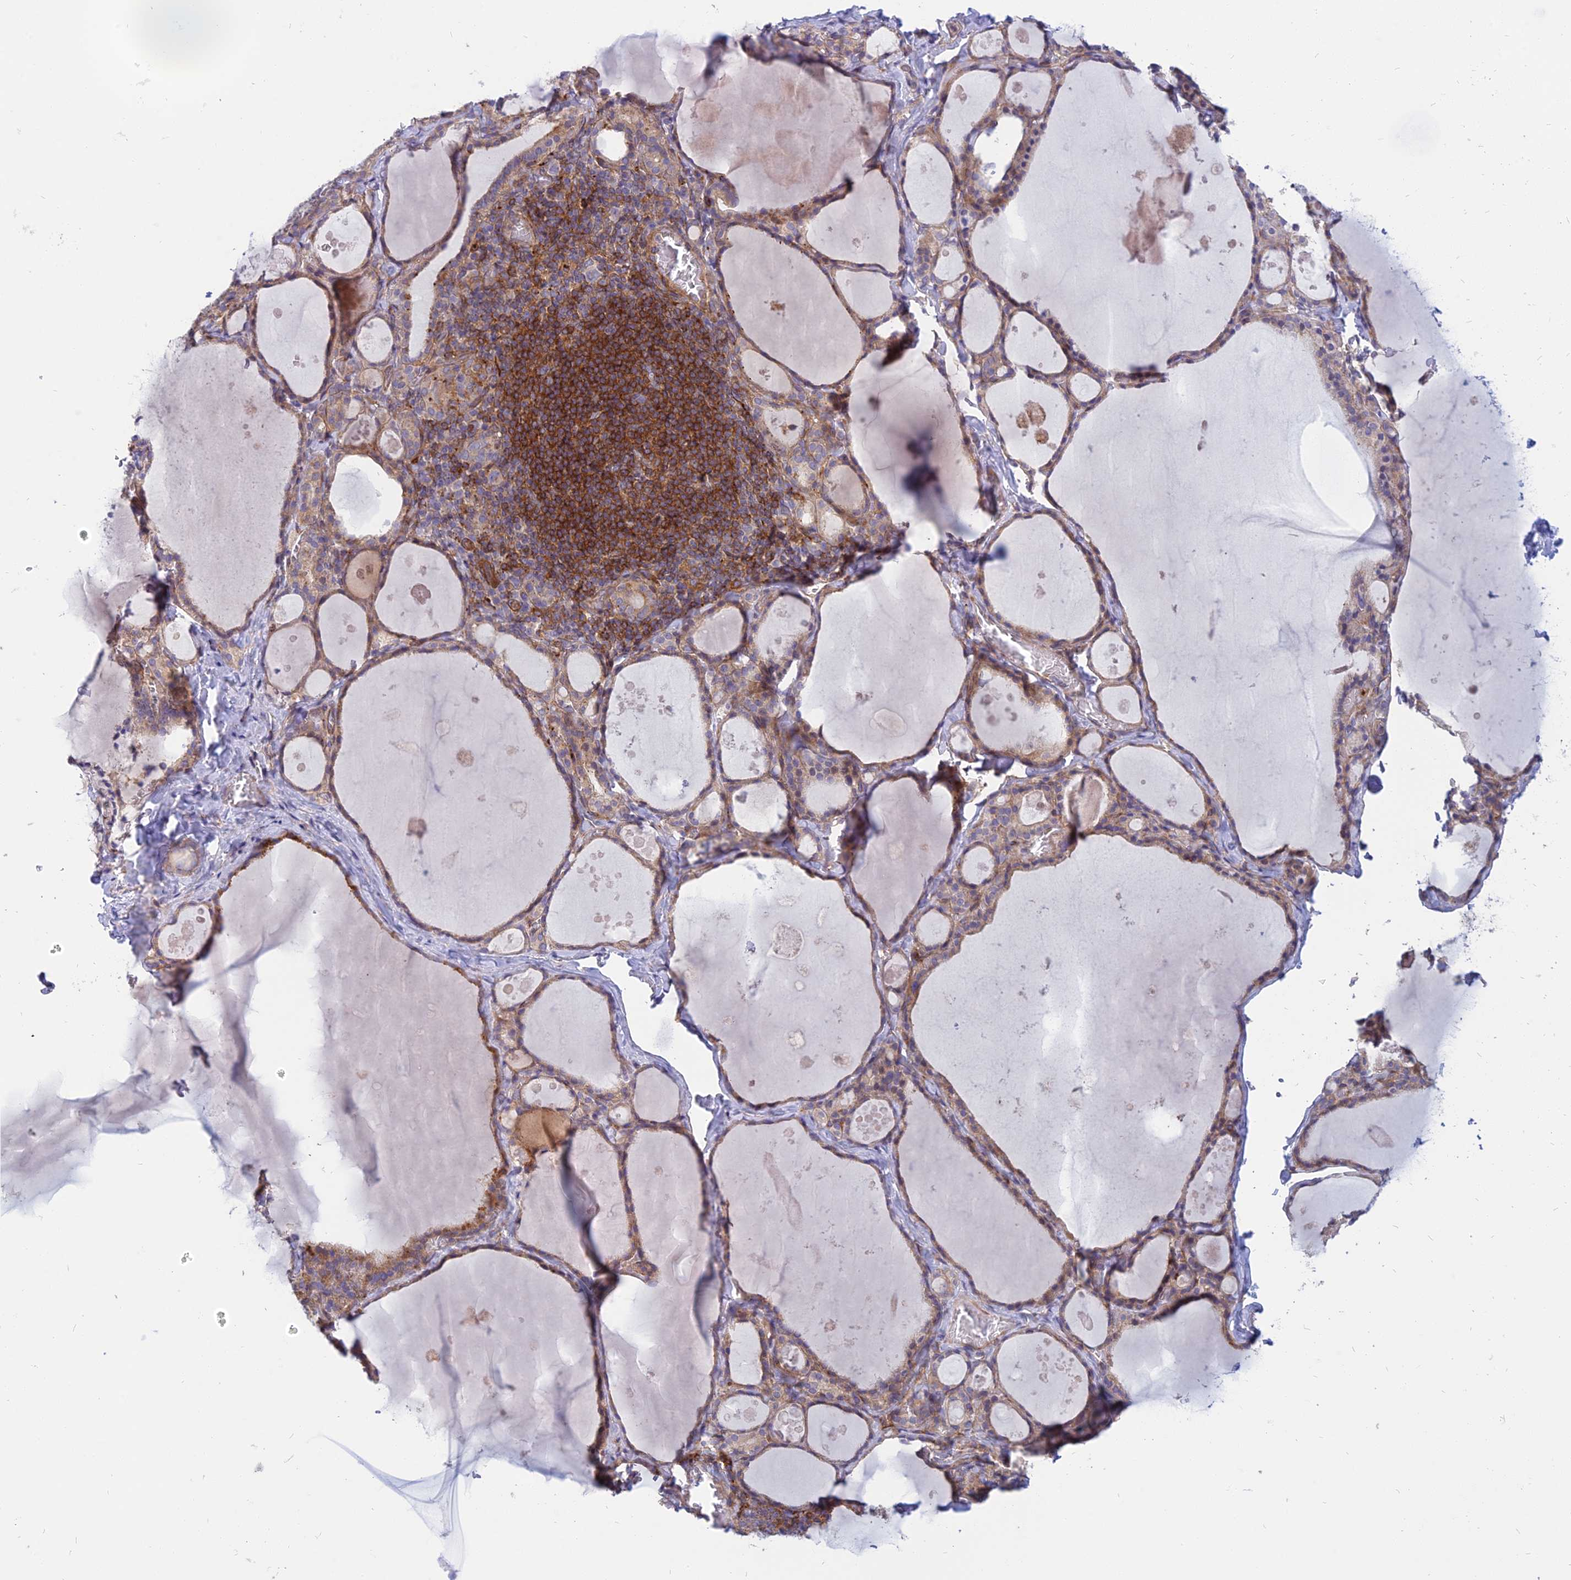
{"staining": {"intensity": "weak", "quantity": ">75%", "location": "cytoplasmic/membranous"}, "tissue": "thyroid gland", "cell_type": "Glandular cells", "image_type": "normal", "snomed": [{"axis": "morphology", "description": "Normal tissue, NOS"}, {"axis": "topography", "description": "Thyroid gland"}], "caption": "Glandular cells demonstrate weak cytoplasmic/membranous staining in approximately >75% of cells in benign thyroid gland. (DAB IHC, brown staining for protein, blue staining for nuclei).", "gene": "PHKA2", "patient": {"sex": "male", "age": 56}}